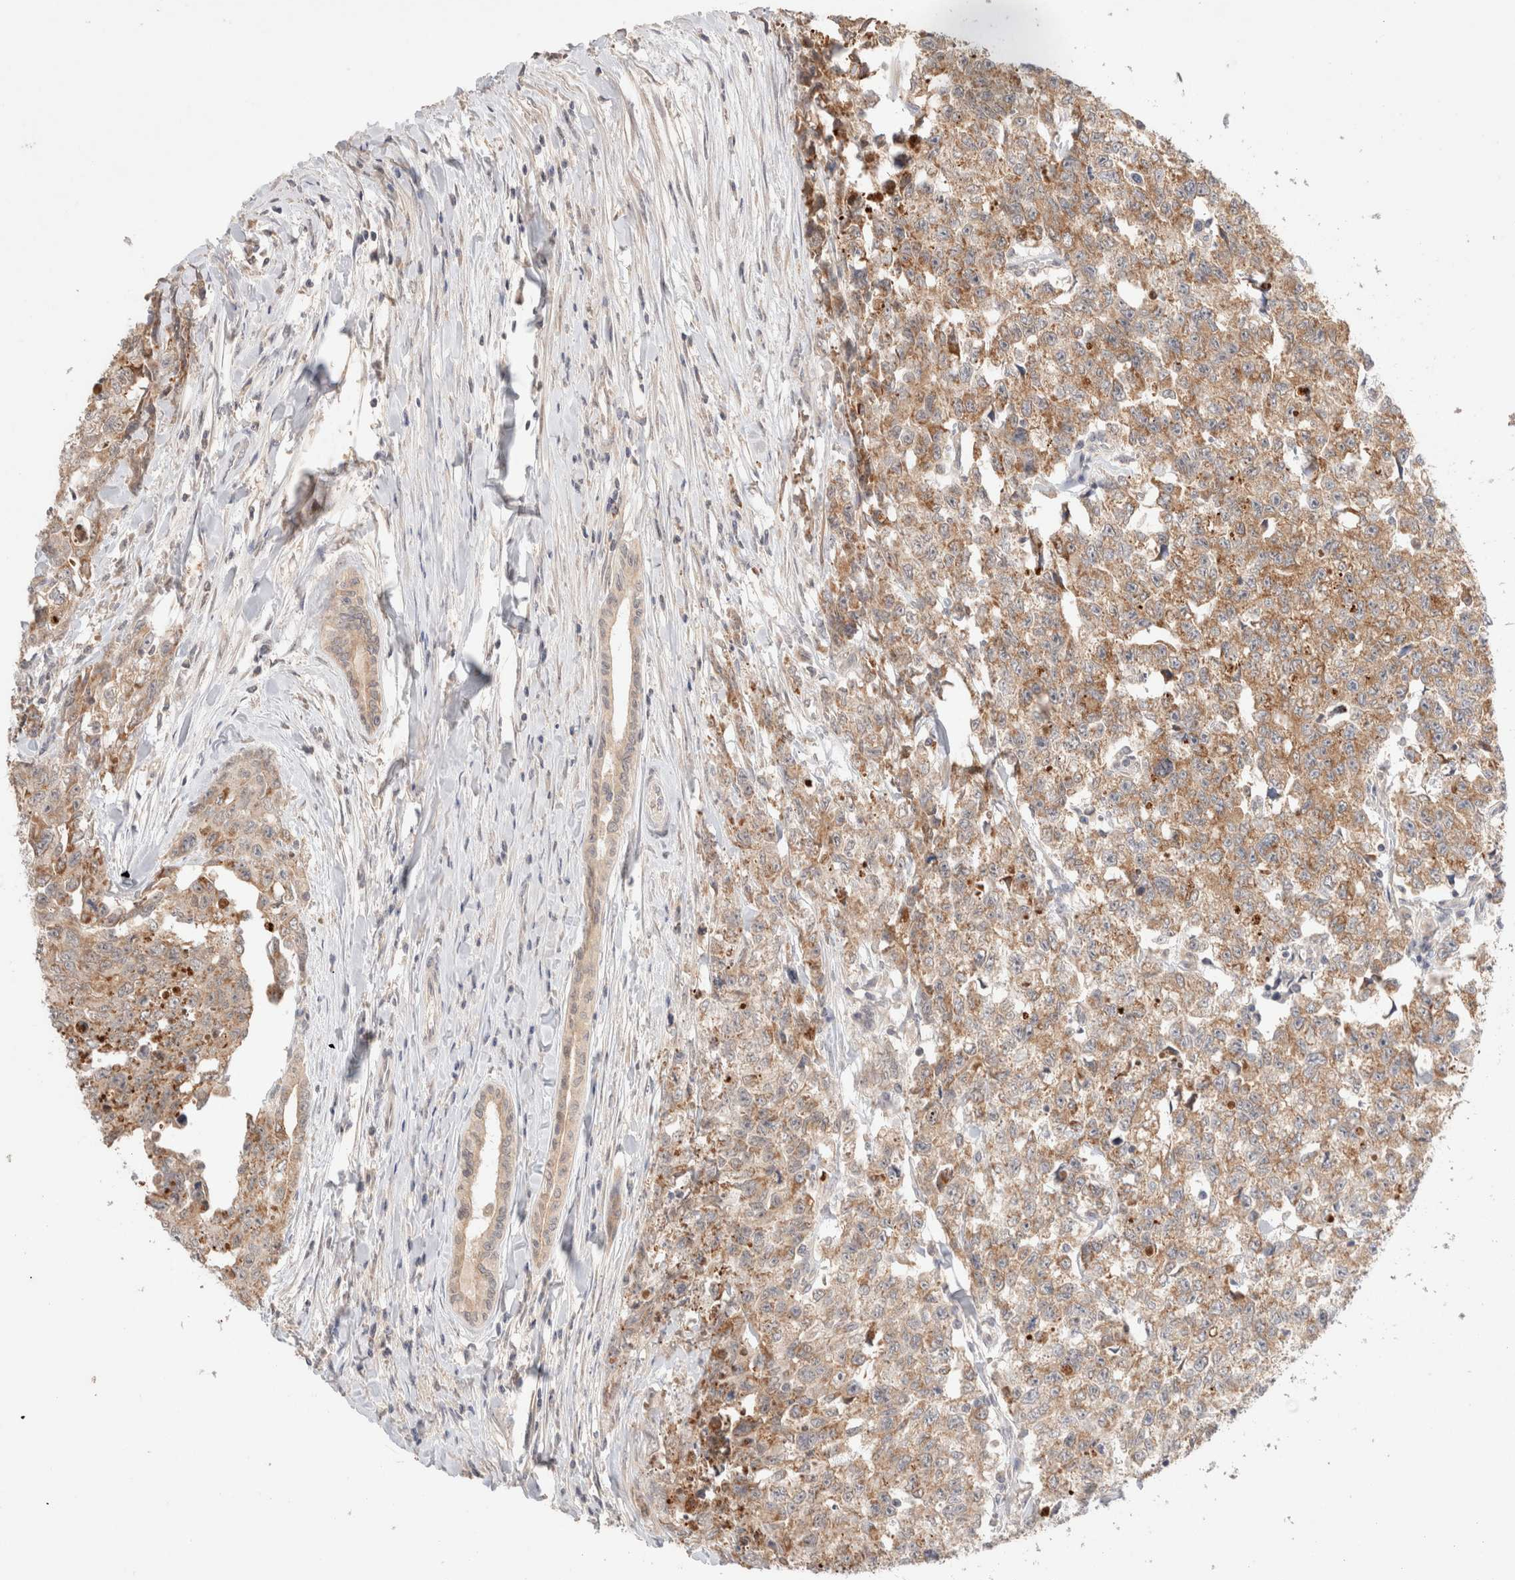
{"staining": {"intensity": "moderate", "quantity": ">75%", "location": "cytoplasmic/membranous"}, "tissue": "testis cancer", "cell_type": "Tumor cells", "image_type": "cancer", "snomed": [{"axis": "morphology", "description": "Carcinoma, Embryonal, NOS"}, {"axis": "topography", "description": "Testis"}], "caption": "Testis cancer stained with a protein marker exhibits moderate staining in tumor cells.", "gene": "TRIM41", "patient": {"sex": "male", "age": 28}}